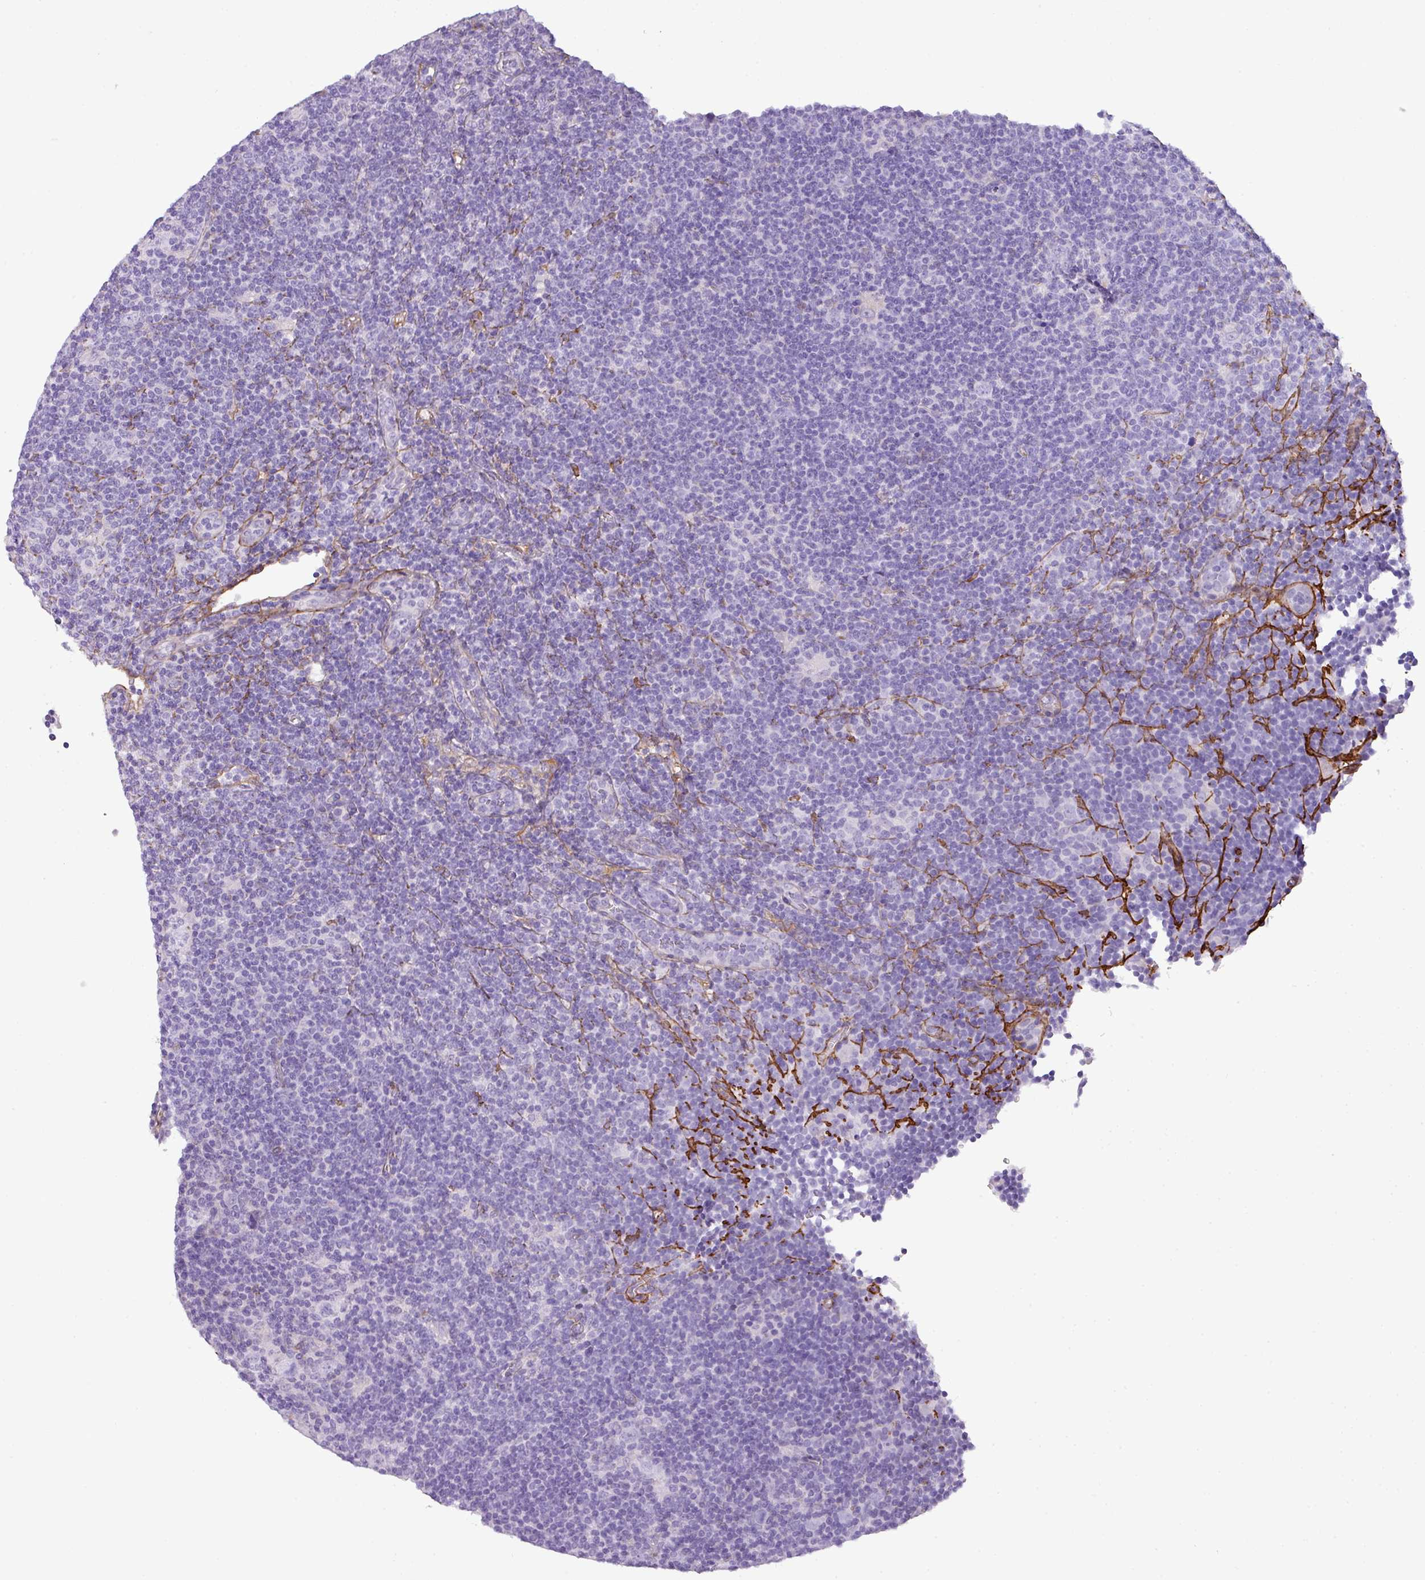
{"staining": {"intensity": "negative", "quantity": "none", "location": "none"}, "tissue": "lymphoma", "cell_type": "Tumor cells", "image_type": "cancer", "snomed": [{"axis": "morphology", "description": "Hodgkin's disease, NOS"}, {"axis": "topography", "description": "Lymph node"}], "caption": "This is an immunohistochemistry micrograph of human Hodgkin's disease. There is no positivity in tumor cells.", "gene": "PARD6G", "patient": {"sex": "female", "age": 57}}